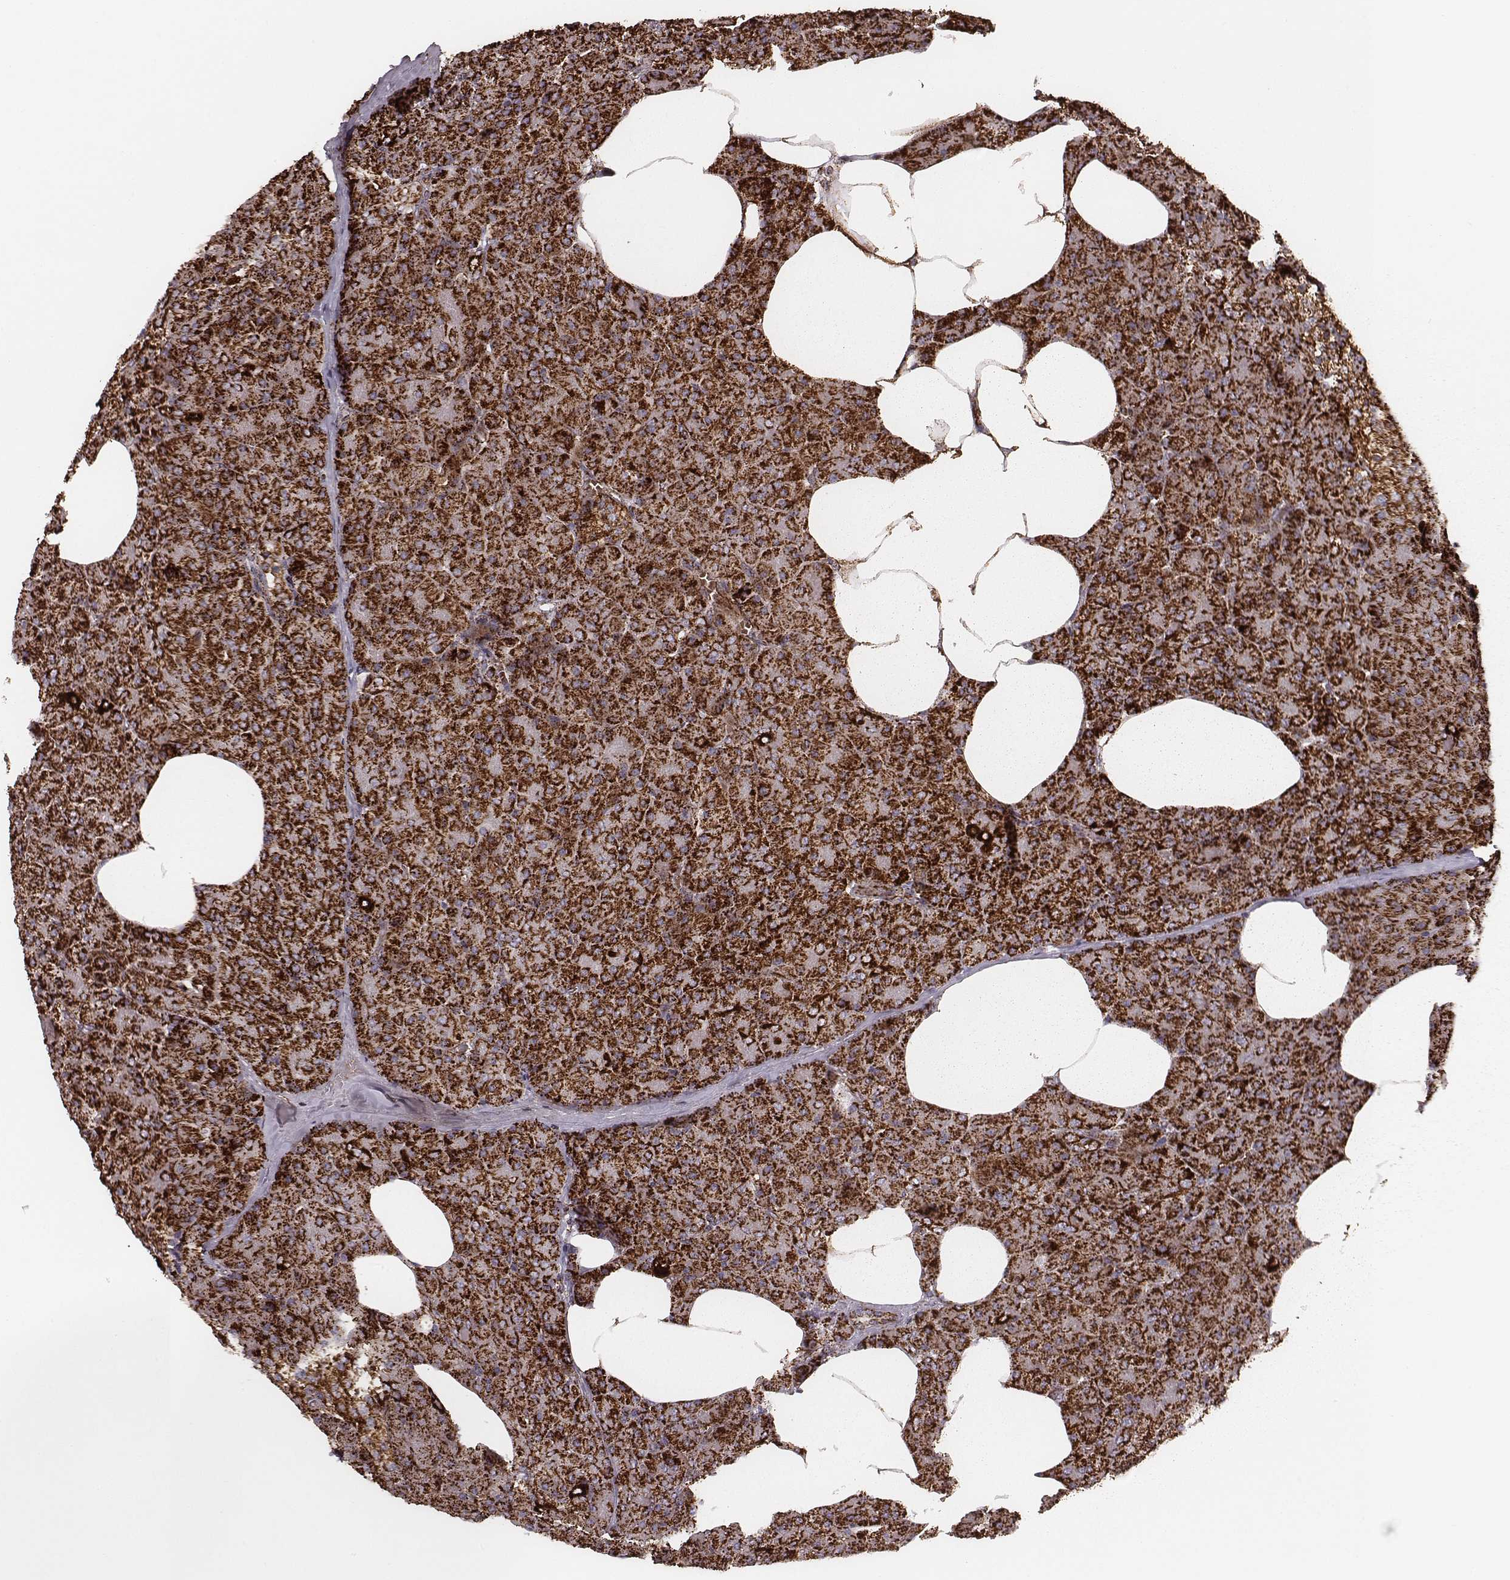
{"staining": {"intensity": "strong", "quantity": ">75%", "location": "cytoplasmic/membranous"}, "tissue": "pancreas", "cell_type": "Exocrine glandular cells", "image_type": "normal", "snomed": [{"axis": "morphology", "description": "Normal tissue, NOS"}, {"axis": "topography", "description": "Pancreas"}], "caption": "The image reveals staining of benign pancreas, revealing strong cytoplasmic/membranous protein expression (brown color) within exocrine glandular cells.", "gene": "TUFM", "patient": {"sex": "female", "age": 45}}